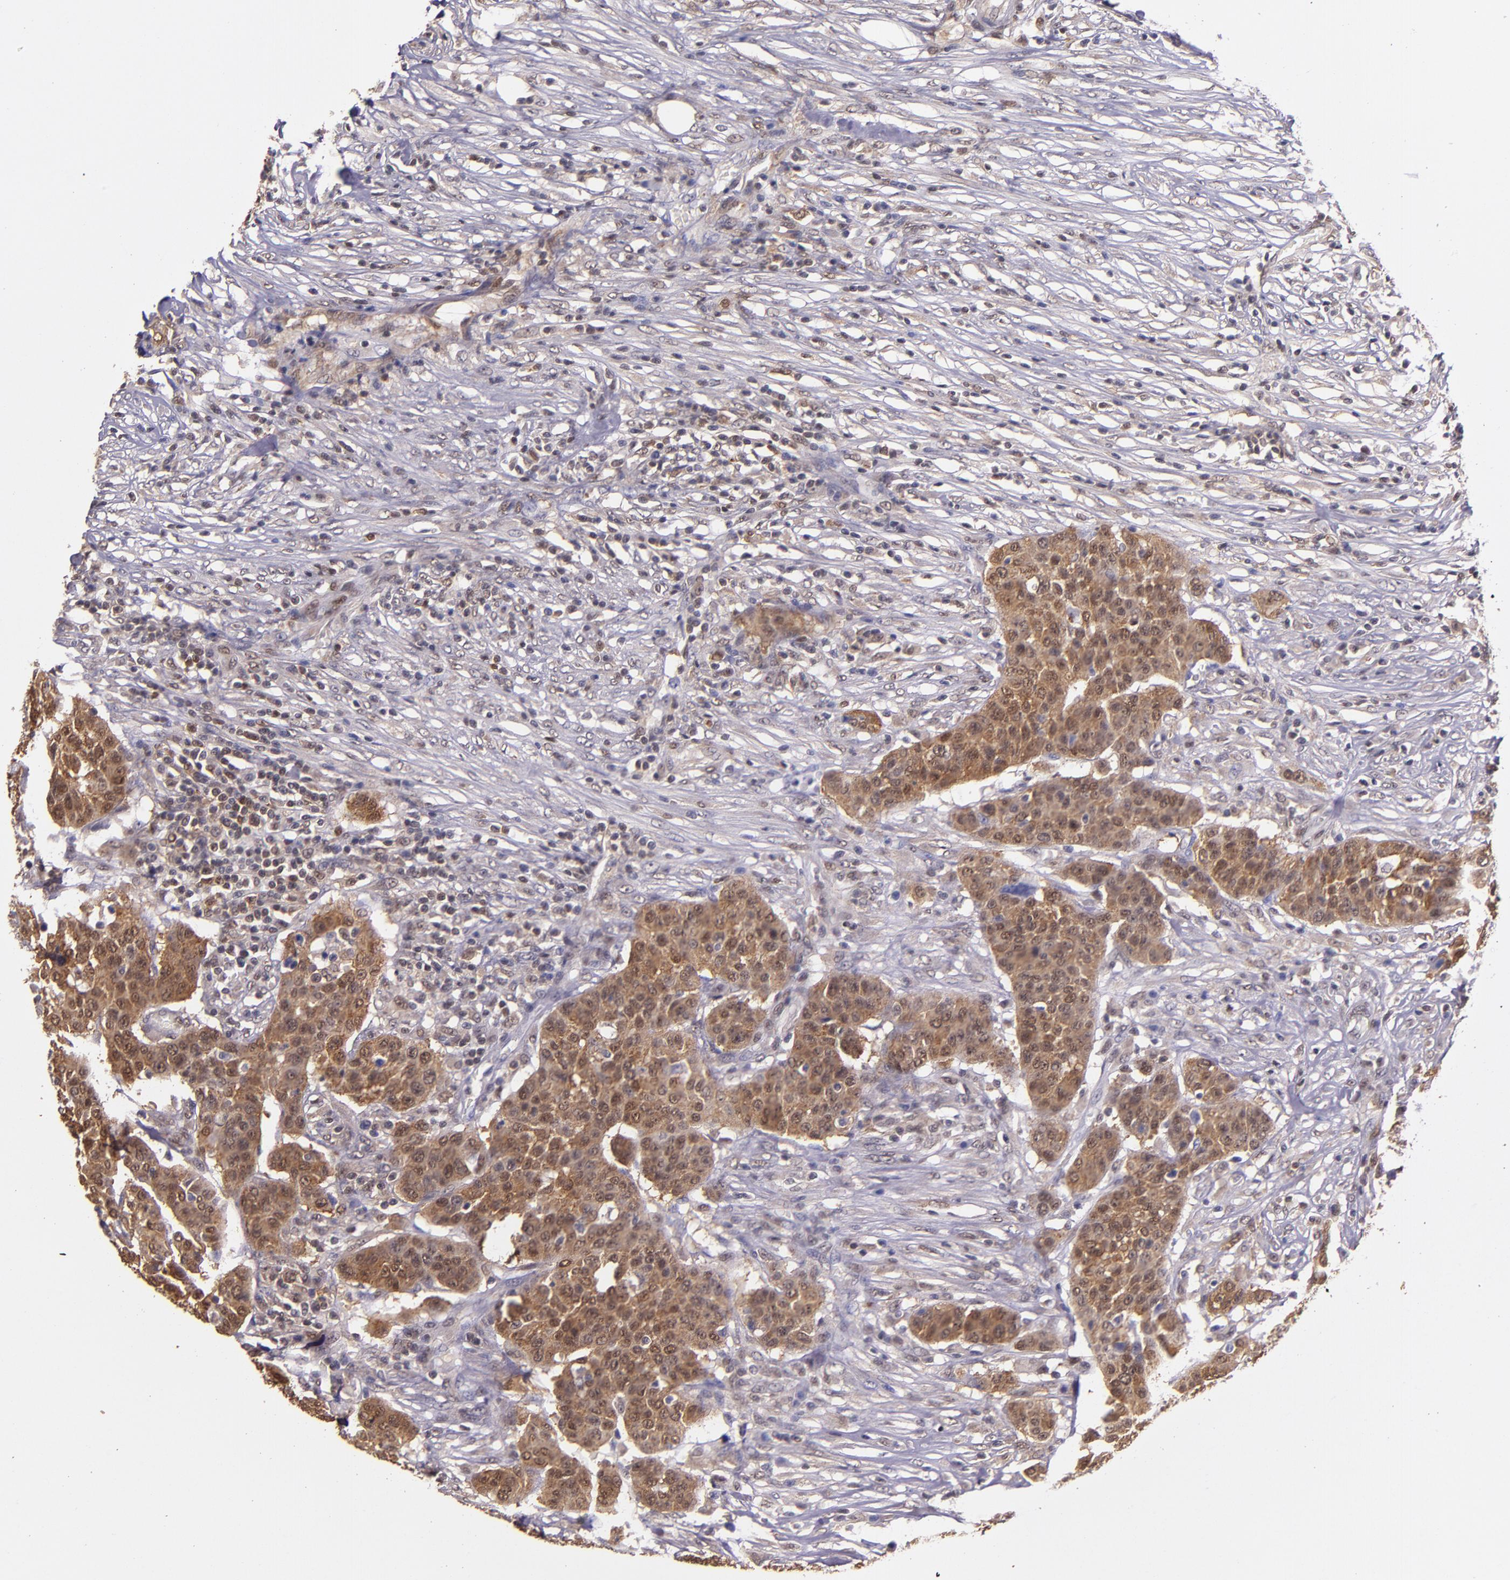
{"staining": {"intensity": "strong", "quantity": "25%-75%", "location": "cytoplasmic/membranous,nuclear"}, "tissue": "urothelial cancer", "cell_type": "Tumor cells", "image_type": "cancer", "snomed": [{"axis": "morphology", "description": "Urothelial carcinoma, High grade"}, {"axis": "topography", "description": "Urinary bladder"}], "caption": "A brown stain highlights strong cytoplasmic/membranous and nuclear positivity of a protein in urothelial cancer tumor cells.", "gene": "STAT6", "patient": {"sex": "male", "age": 74}}